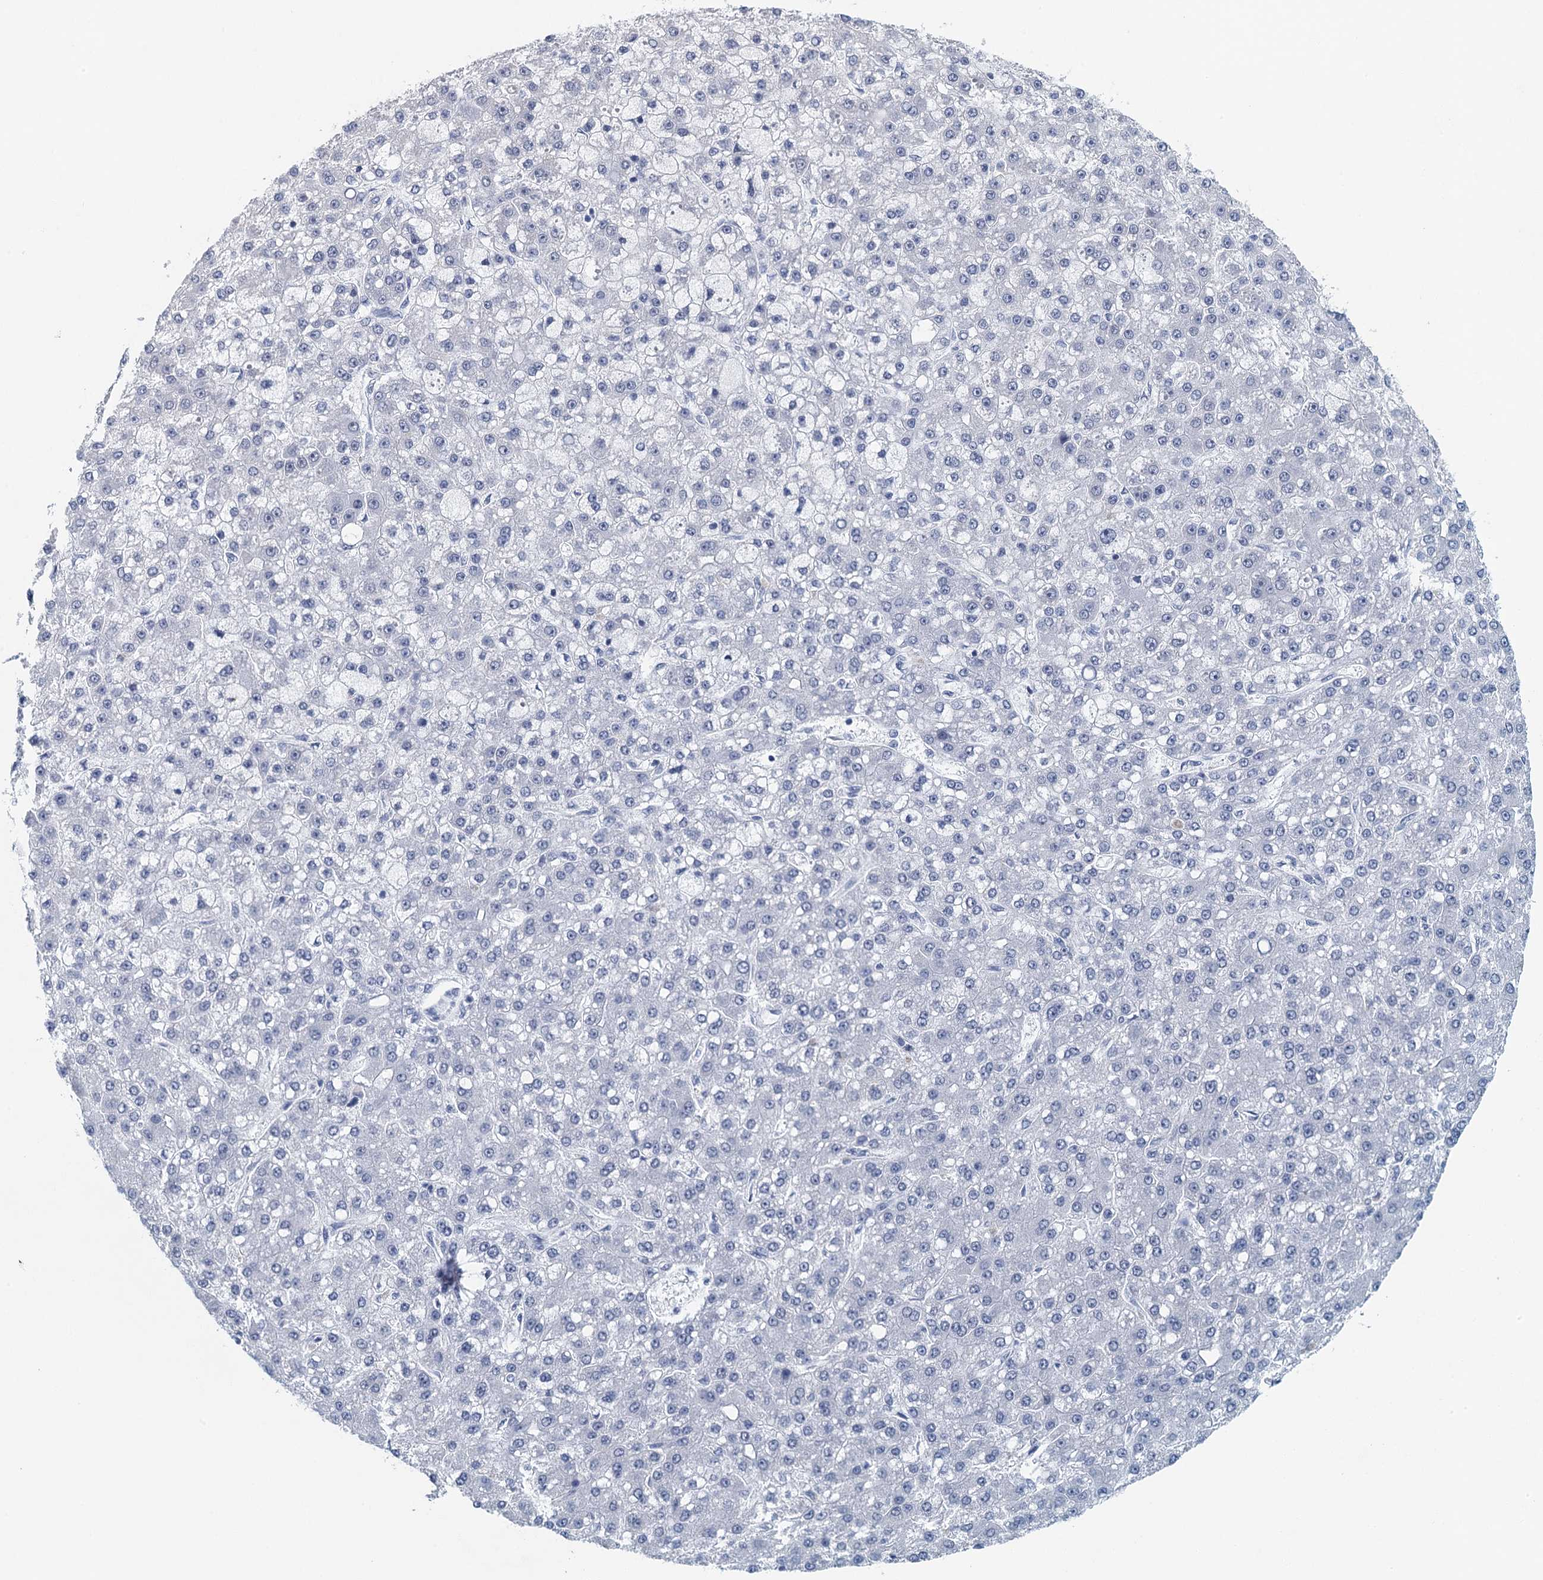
{"staining": {"intensity": "negative", "quantity": "none", "location": "none"}, "tissue": "liver cancer", "cell_type": "Tumor cells", "image_type": "cancer", "snomed": [{"axis": "morphology", "description": "Carcinoma, Hepatocellular, NOS"}, {"axis": "topography", "description": "Liver"}], "caption": "A histopathology image of human liver cancer is negative for staining in tumor cells. Brightfield microscopy of immunohistochemistry stained with DAB (3,3'-diaminobenzidine) (brown) and hematoxylin (blue), captured at high magnification.", "gene": "TTLL9", "patient": {"sex": "male", "age": 67}}